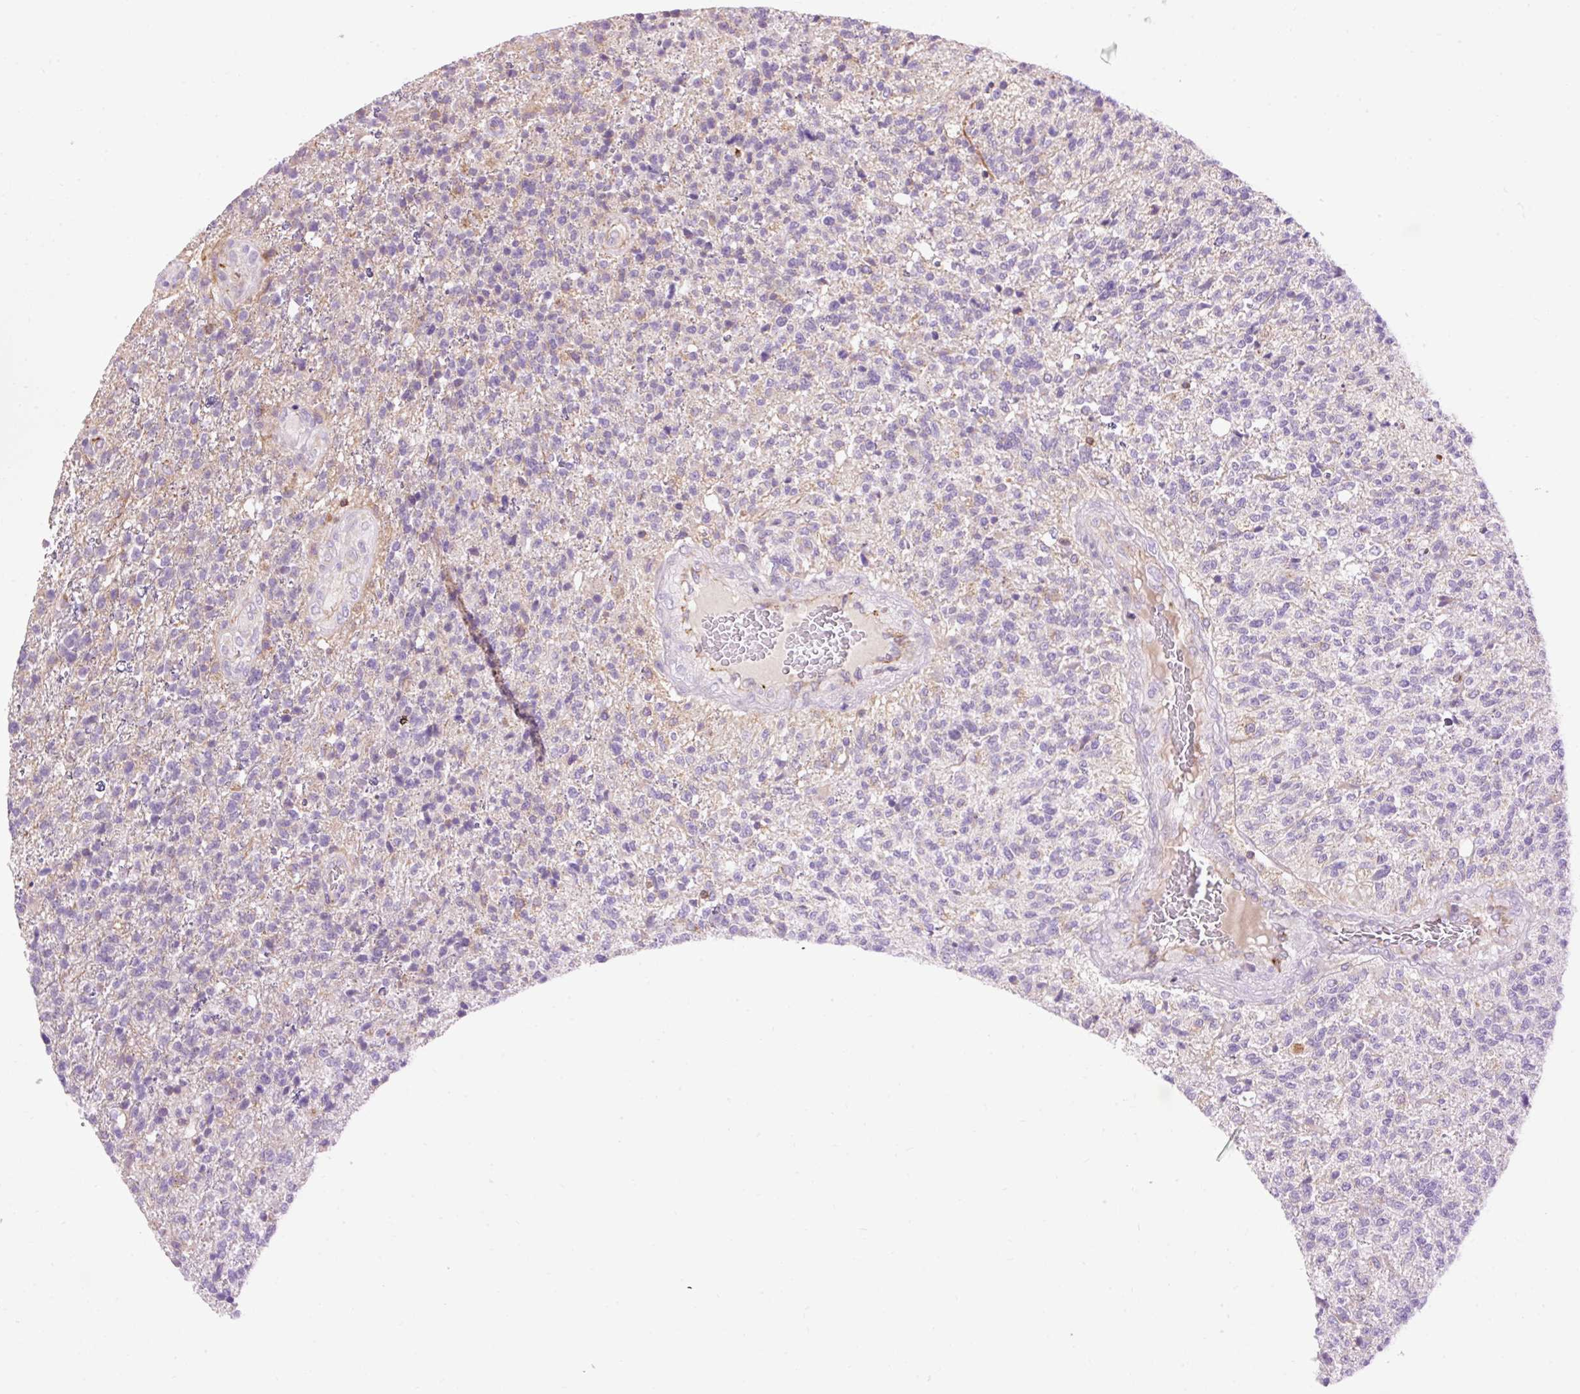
{"staining": {"intensity": "negative", "quantity": "none", "location": "none"}, "tissue": "glioma", "cell_type": "Tumor cells", "image_type": "cancer", "snomed": [{"axis": "morphology", "description": "Glioma, malignant, High grade"}, {"axis": "topography", "description": "Brain"}], "caption": "Immunohistochemical staining of human glioma shows no significant expression in tumor cells. Nuclei are stained in blue.", "gene": "CD83", "patient": {"sex": "male", "age": 56}}